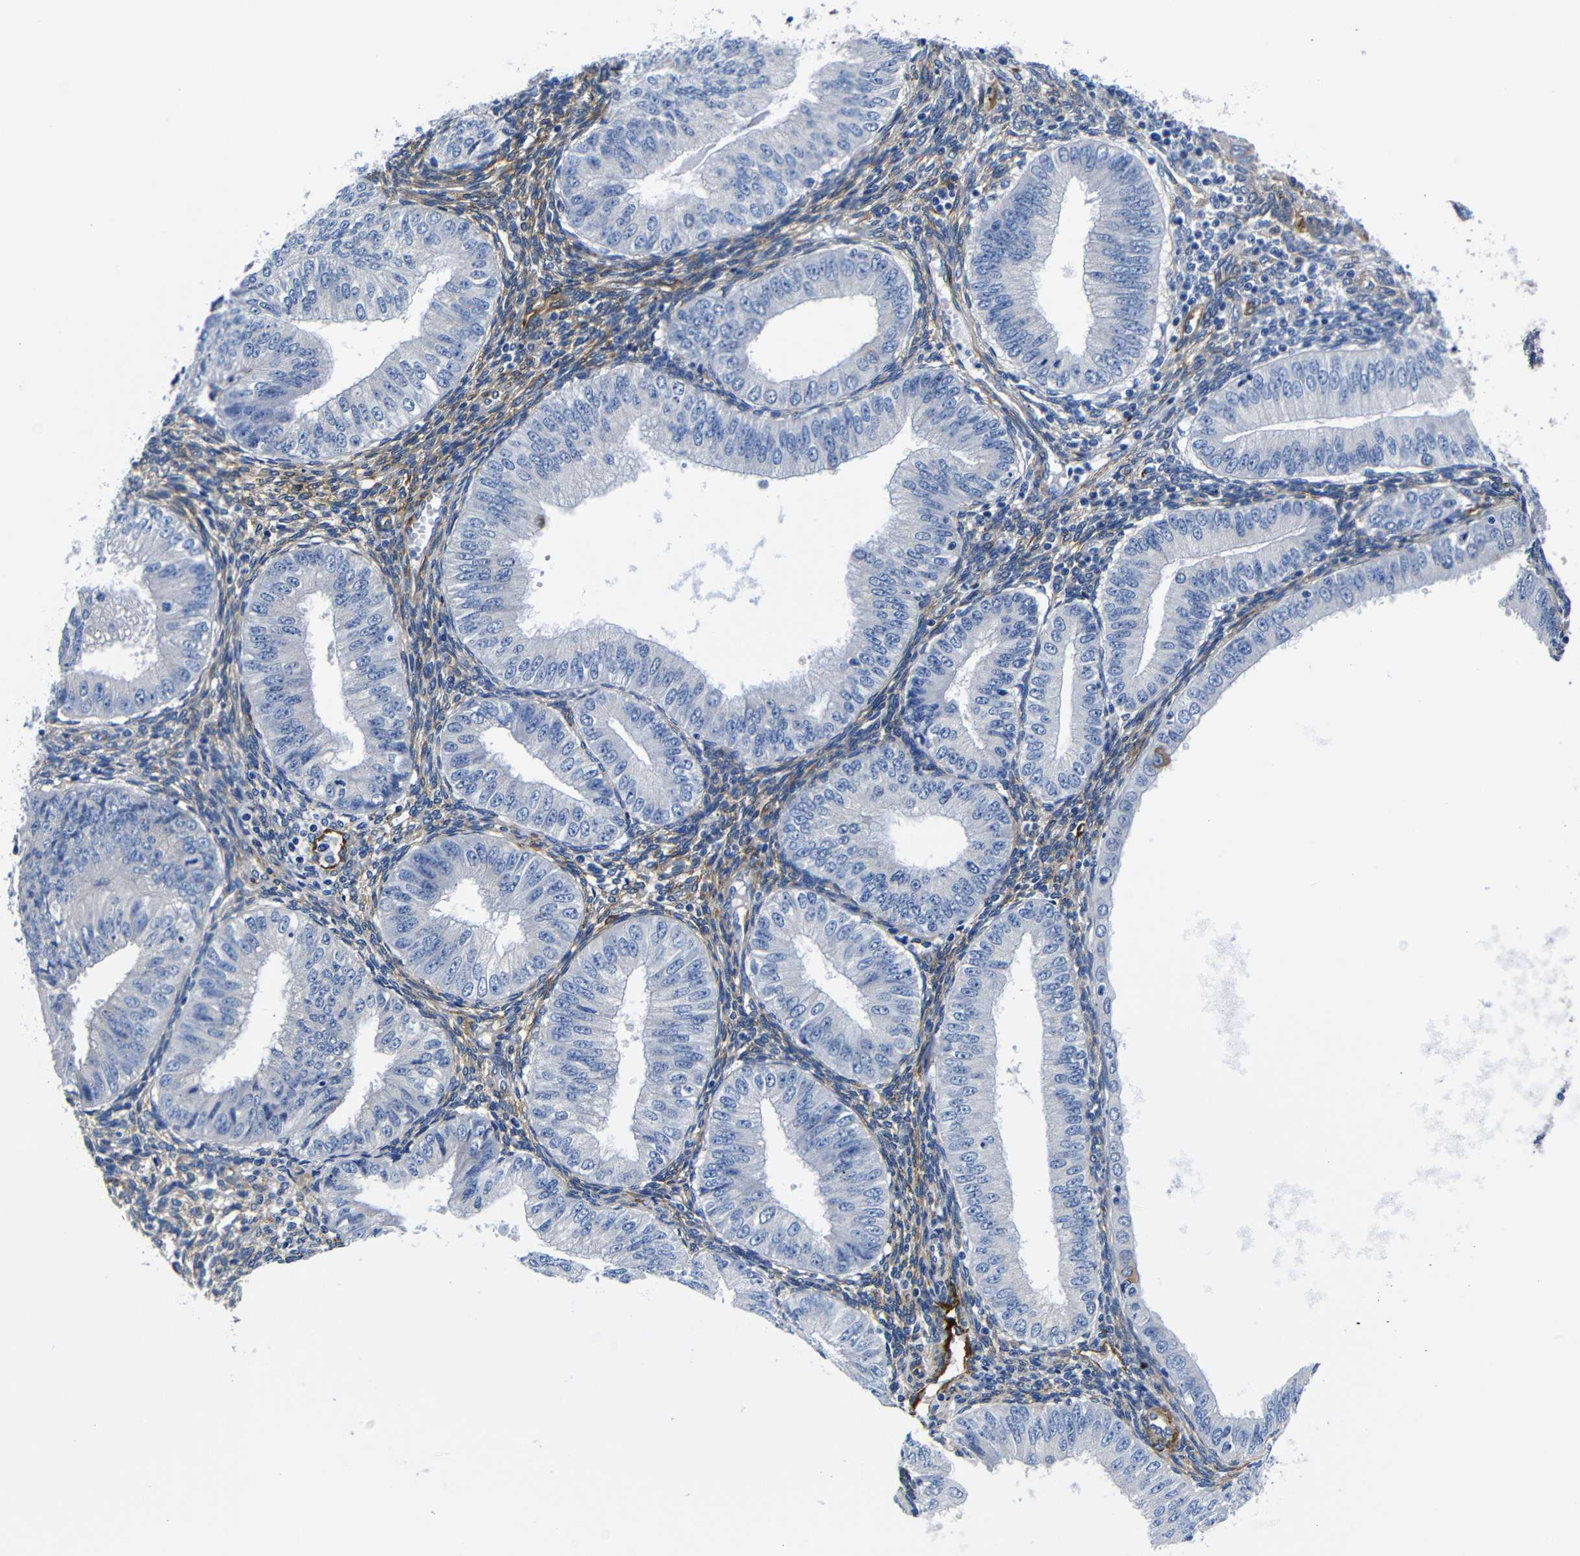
{"staining": {"intensity": "negative", "quantity": "none", "location": "none"}, "tissue": "endometrial cancer", "cell_type": "Tumor cells", "image_type": "cancer", "snomed": [{"axis": "morphology", "description": "Normal tissue, NOS"}, {"axis": "morphology", "description": "Adenocarcinoma, NOS"}, {"axis": "topography", "description": "Endometrium"}], "caption": "Endometrial cancer stained for a protein using immunohistochemistry (IHC) displays no positivity tumor cells.", "gene": "LRIG1", "patient": {"sex": "female", "age": 53}}